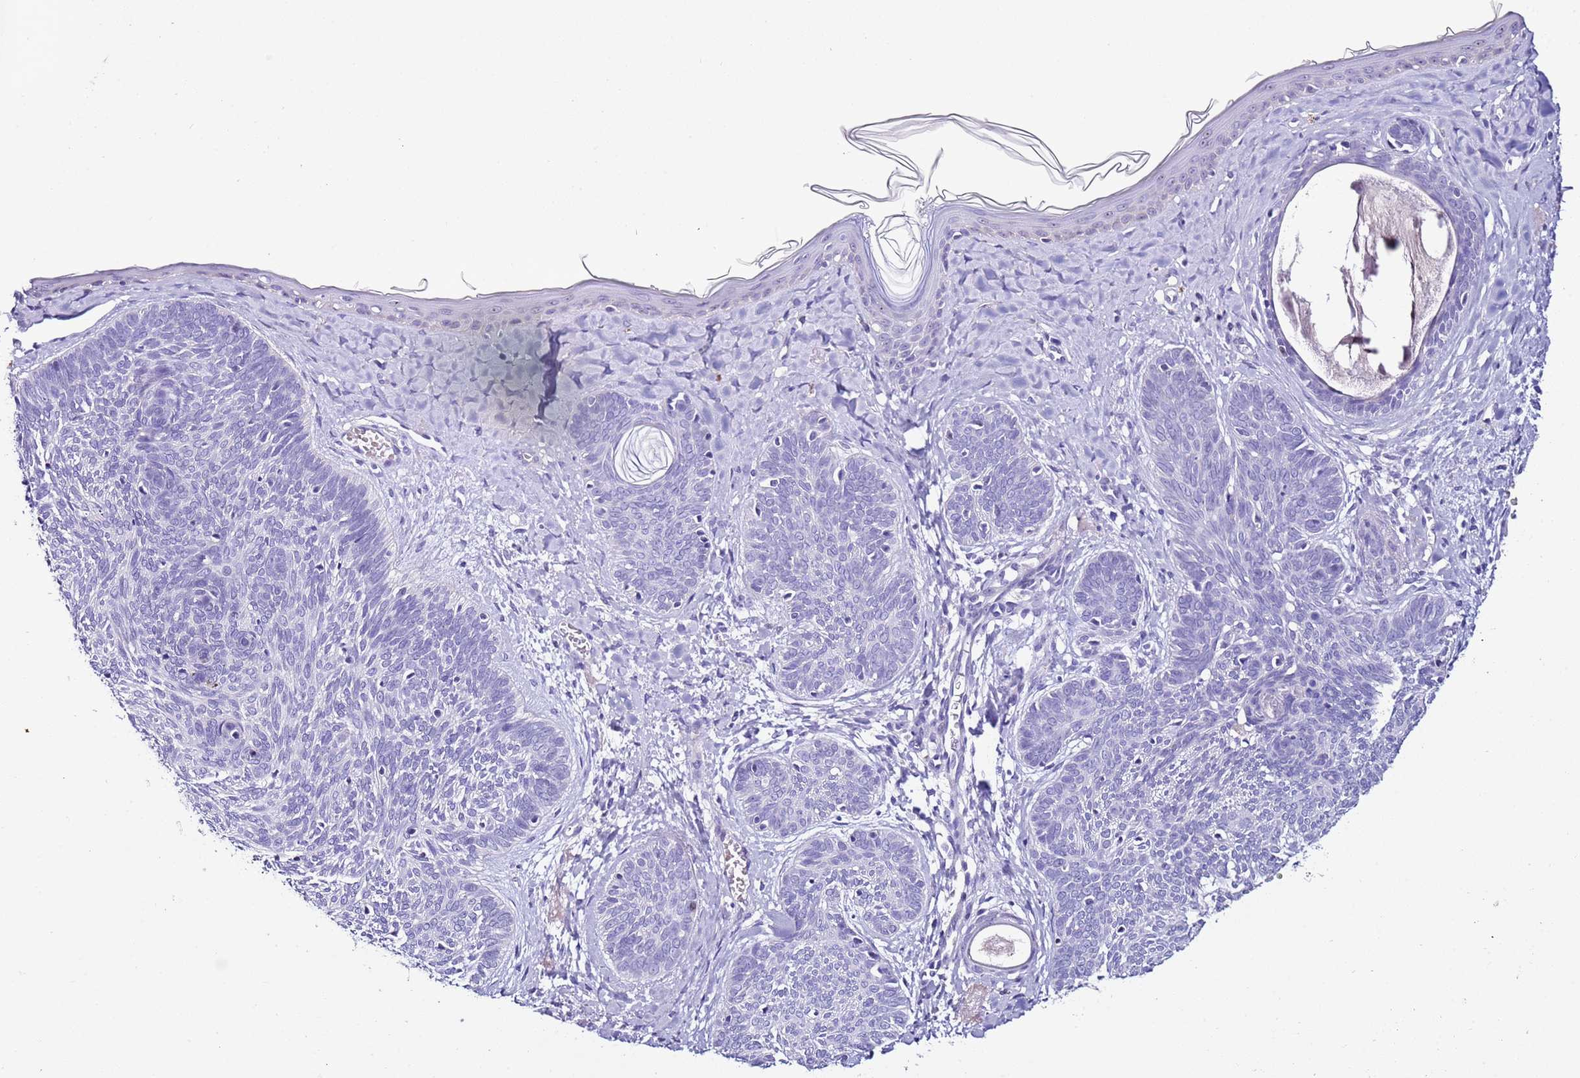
{"staining": {"intensity": "negative", "quantity": "none", "location": "none"}, "tissue": "skin cancer", "cell_type": "Tumor cells", "image_type": "cancer", "snomed": [{"axis": "morphology", "description": "Basal cell carcinoma"}, {"axis": "topography", "description": "Skin"}], "caption": "Immunohistochemical staining of human skin cancer demonstrates no significant positivity in tumor cells.", "gene": "HGD", "patient": {"sex": "female", "age": 81}}